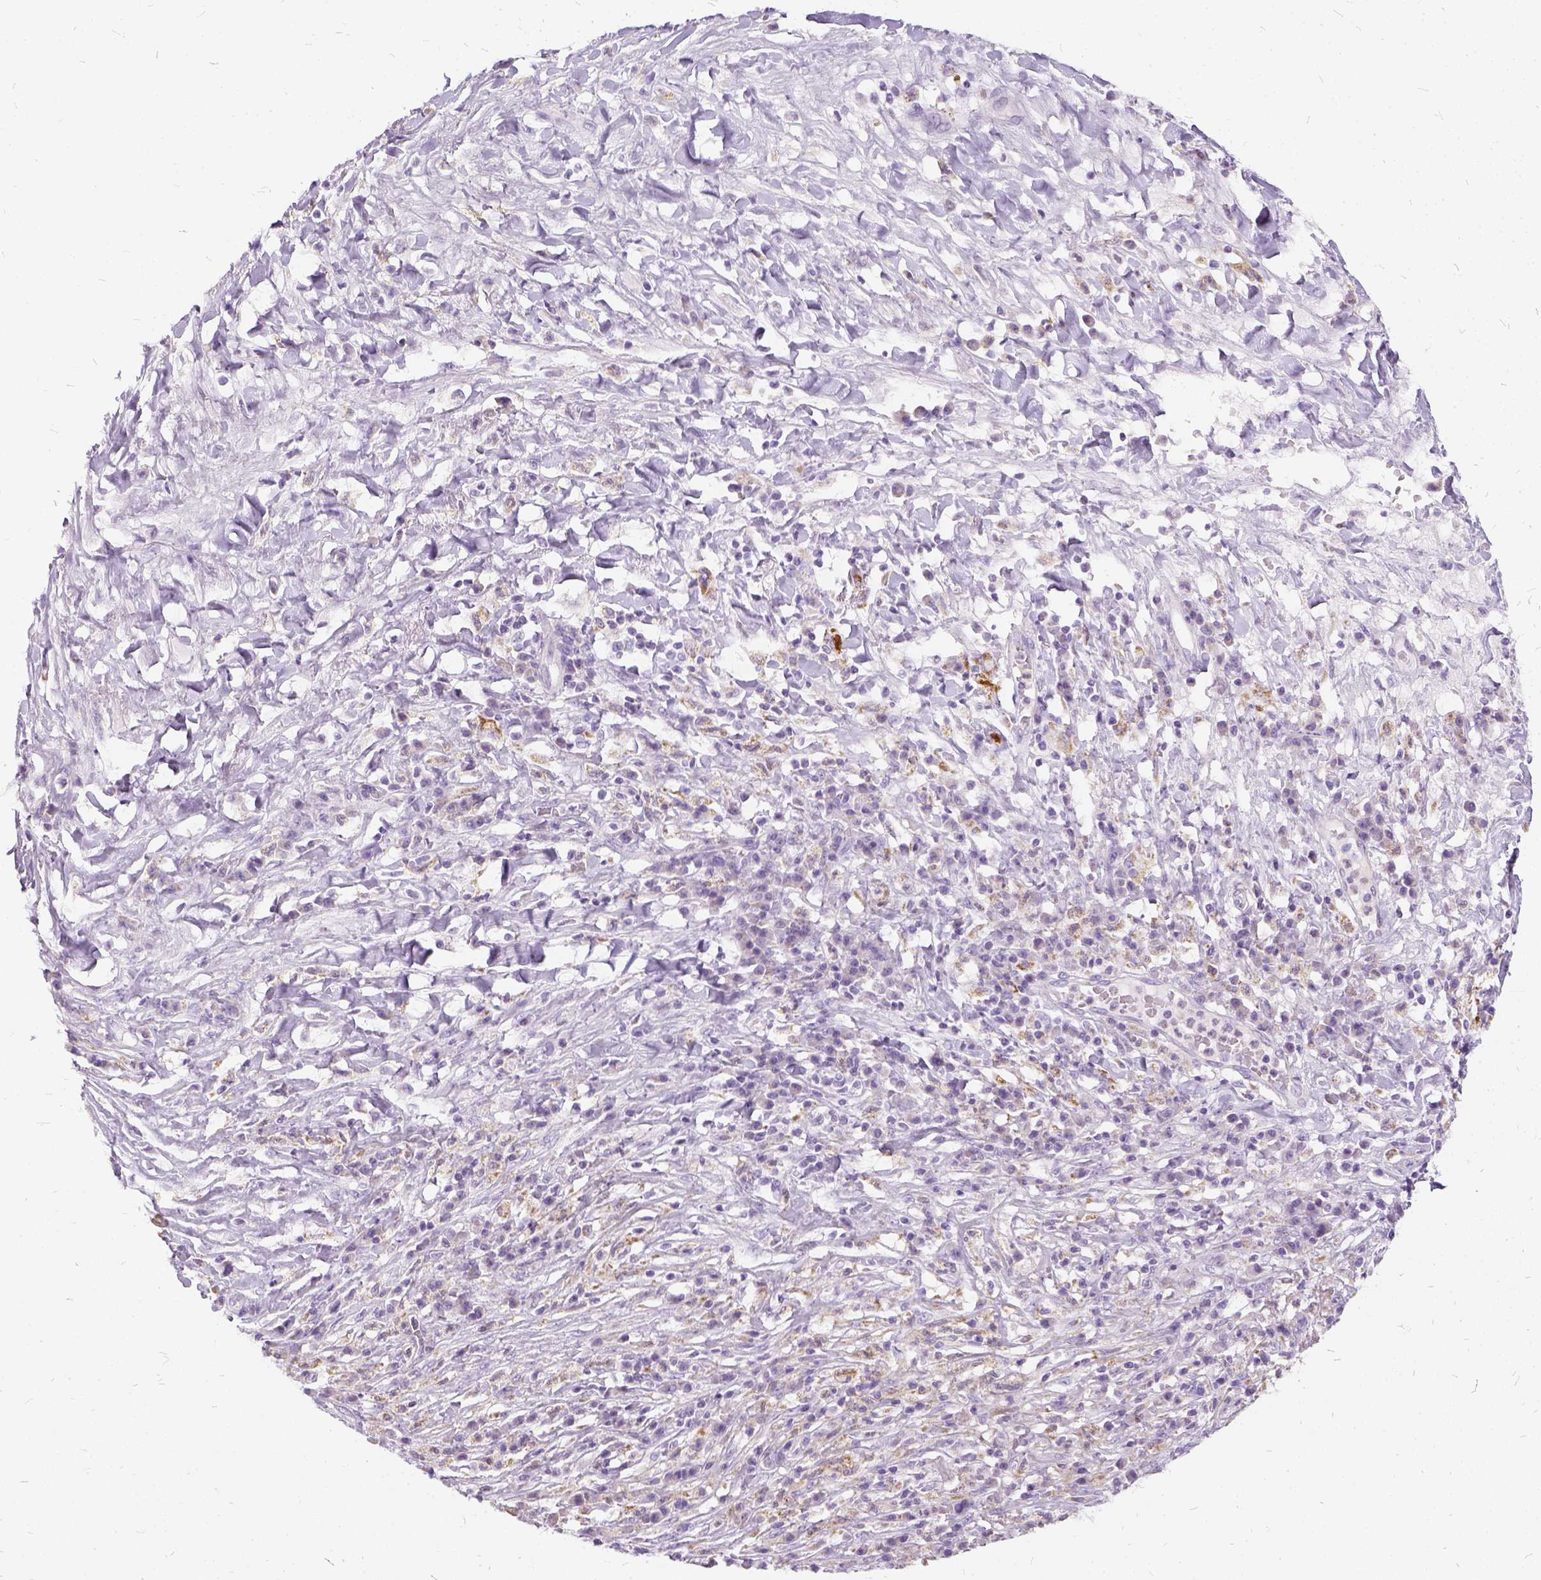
{"staining": {"intensity": "negative", "quantity": "none", "location": "none"}, "tissue": "melanoma", "cell_type": "Tumor cells", "image_type": "cancer", "snomed": [{"axis": "morphology", "description": "Malignant melanoma, NOS"}, {"axis": "topography", "description": "Skin"}], "caption": "Protein analysis of melanoma exhibits no significant positivity in tumor cells.", "gene": "FDX1", "patient": {"sex": "female", "age": 91}}